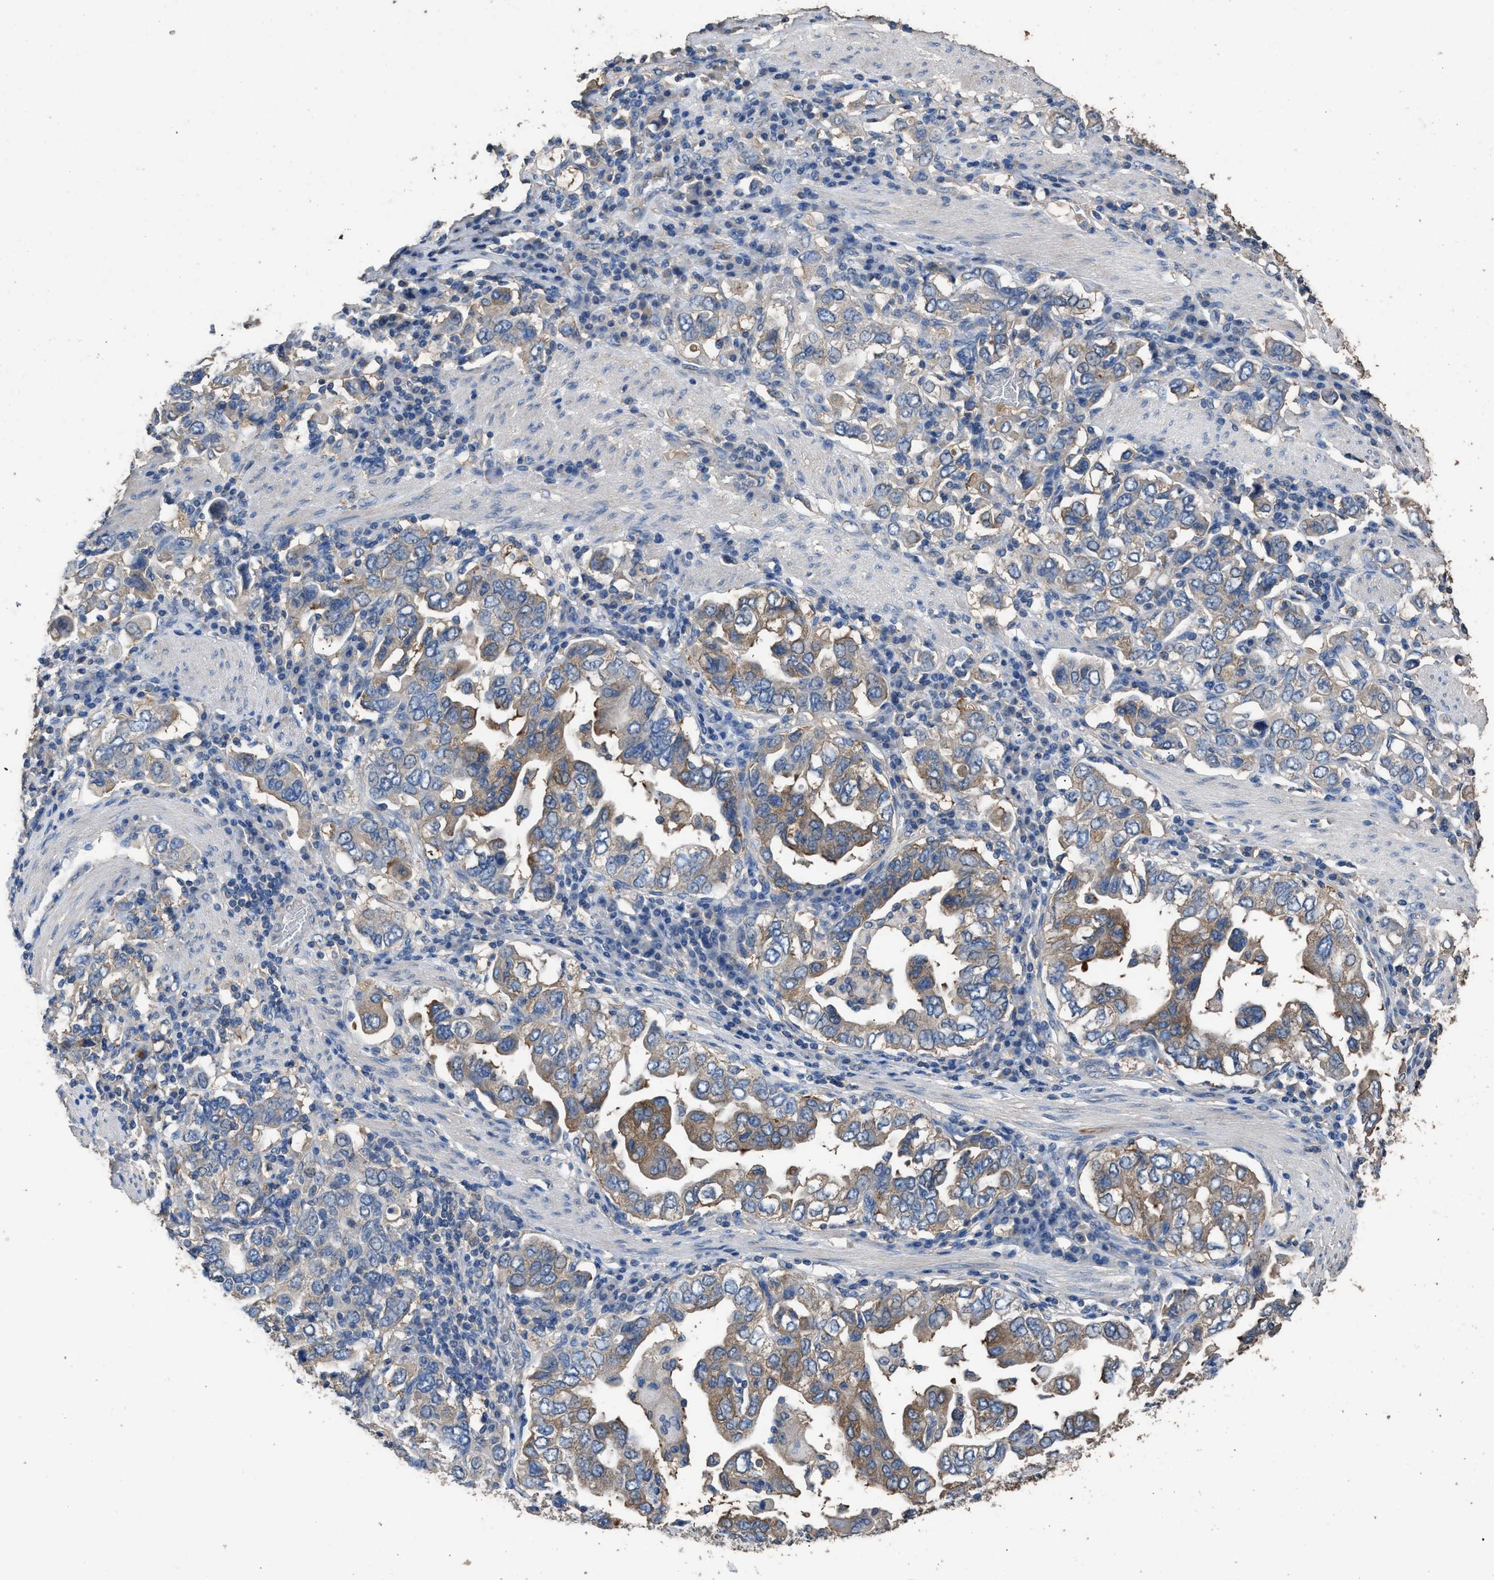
{"staining": {"intensity": "weak", "quantity": ">75%", "location": "cytoplasmic/membranous"}, "tissue": "stomach cancer", "cell_type": "Tumor cells", "image_type": "cancer", "snomed": [{"axis": "morphology", "description": "Adenocarcinoma, NOS"}, {"axis": "topography", "description": "Stomach, upper"}], "caption": "This image exhibits immunohistochemistry staining of human stomach cancer (adenocarcinoma), with low weak cytoplasmic/membranous expression in about >75% of tumor cells.", "gene": "ITSN1", "patient": {"sex": "male", "age": 62}}